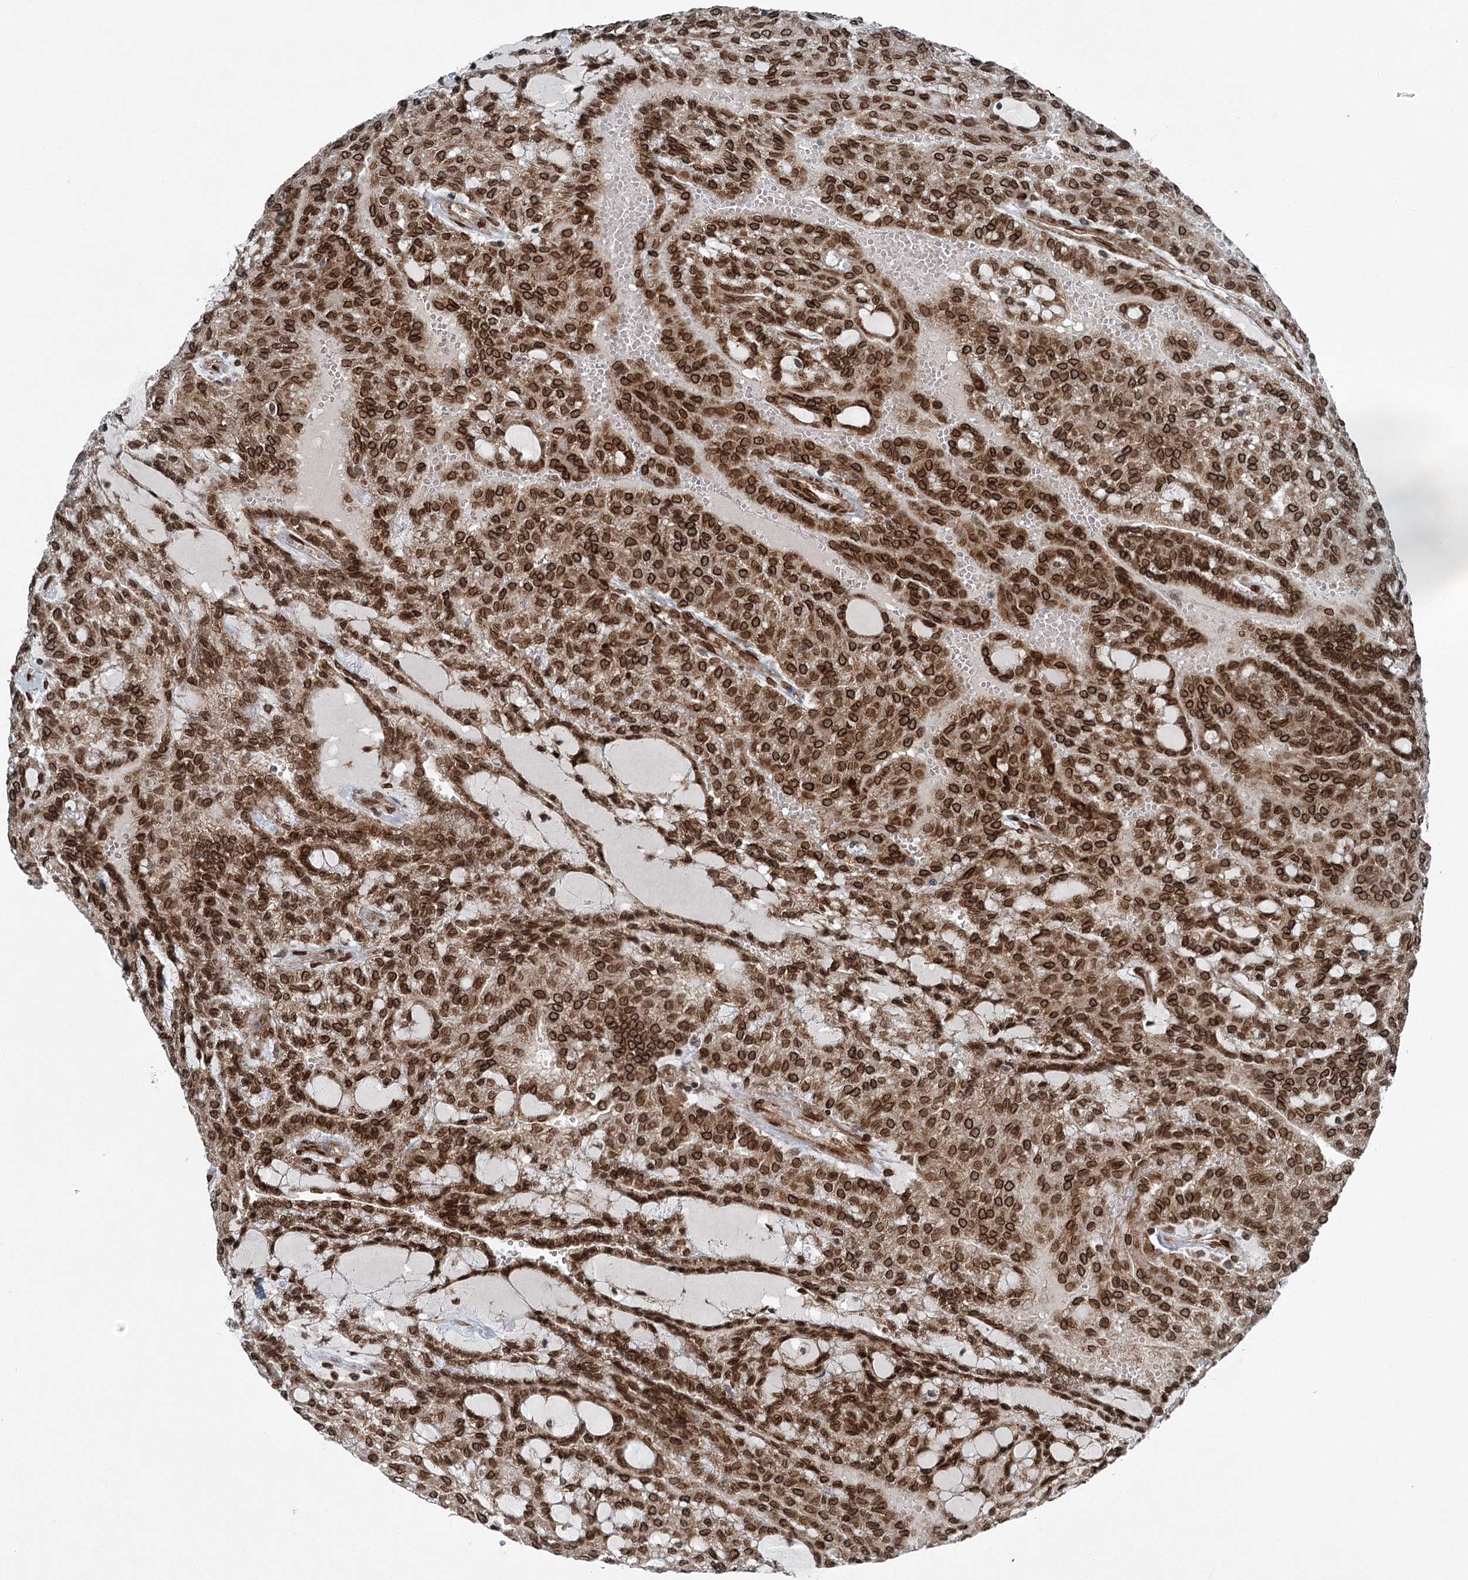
{"staining": {"intensity": "strong", "quantity": ">75%", "location": "cytoplasmic/membranous,nuclear"}, "tissue": "renal cancer", "cell_type": "Tumor cells", "image_type": "cancer", "snomed": [{"axis": "morphology", "description": "Adenocarcinoma, NOS"}, {"axis": "topography", "description": "Kidney"}], "caption": "Protein staining of renal cancer (adenocarcinoma) tissue displays strong cytoplasmic/membranous and nuclear positivity in about >75% of tumor cells.", "gene": "BCKDHA", "patient": {"sex": "male", "age": 63}}